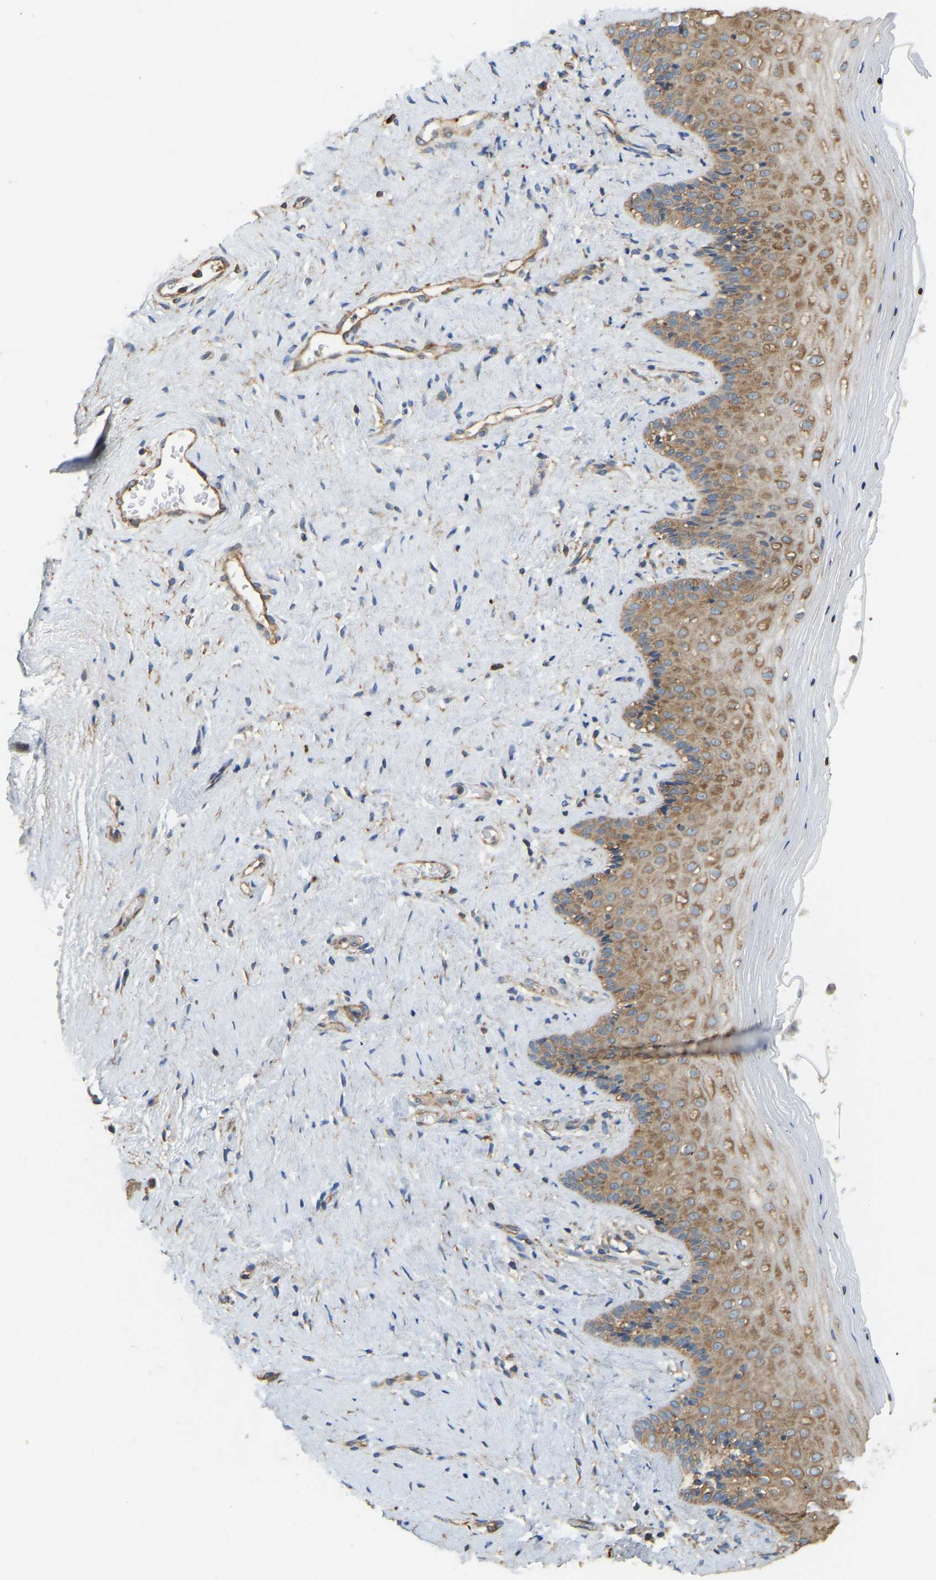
{"staining": {"intensity": "moderate", "quantity": ">75%", "location": "cytoplasmic/membranous"}, "tissue": "vagina", "cell_type": "Squamous epithelial cells", "image_type": "normal", "snomed": [{"axis": "morphology", "description": "Normal tissue, NOS"}, {"axis": "topography", "description": "Vagina"}], "caption": "Protein expression analysis of normal vagina shows moderate cytoplasmic/membranous positivity in about >75% of squamous epithelial cells.", "gene": "RPS6KB2", "patient": {"sex": "female", "age": 44}}